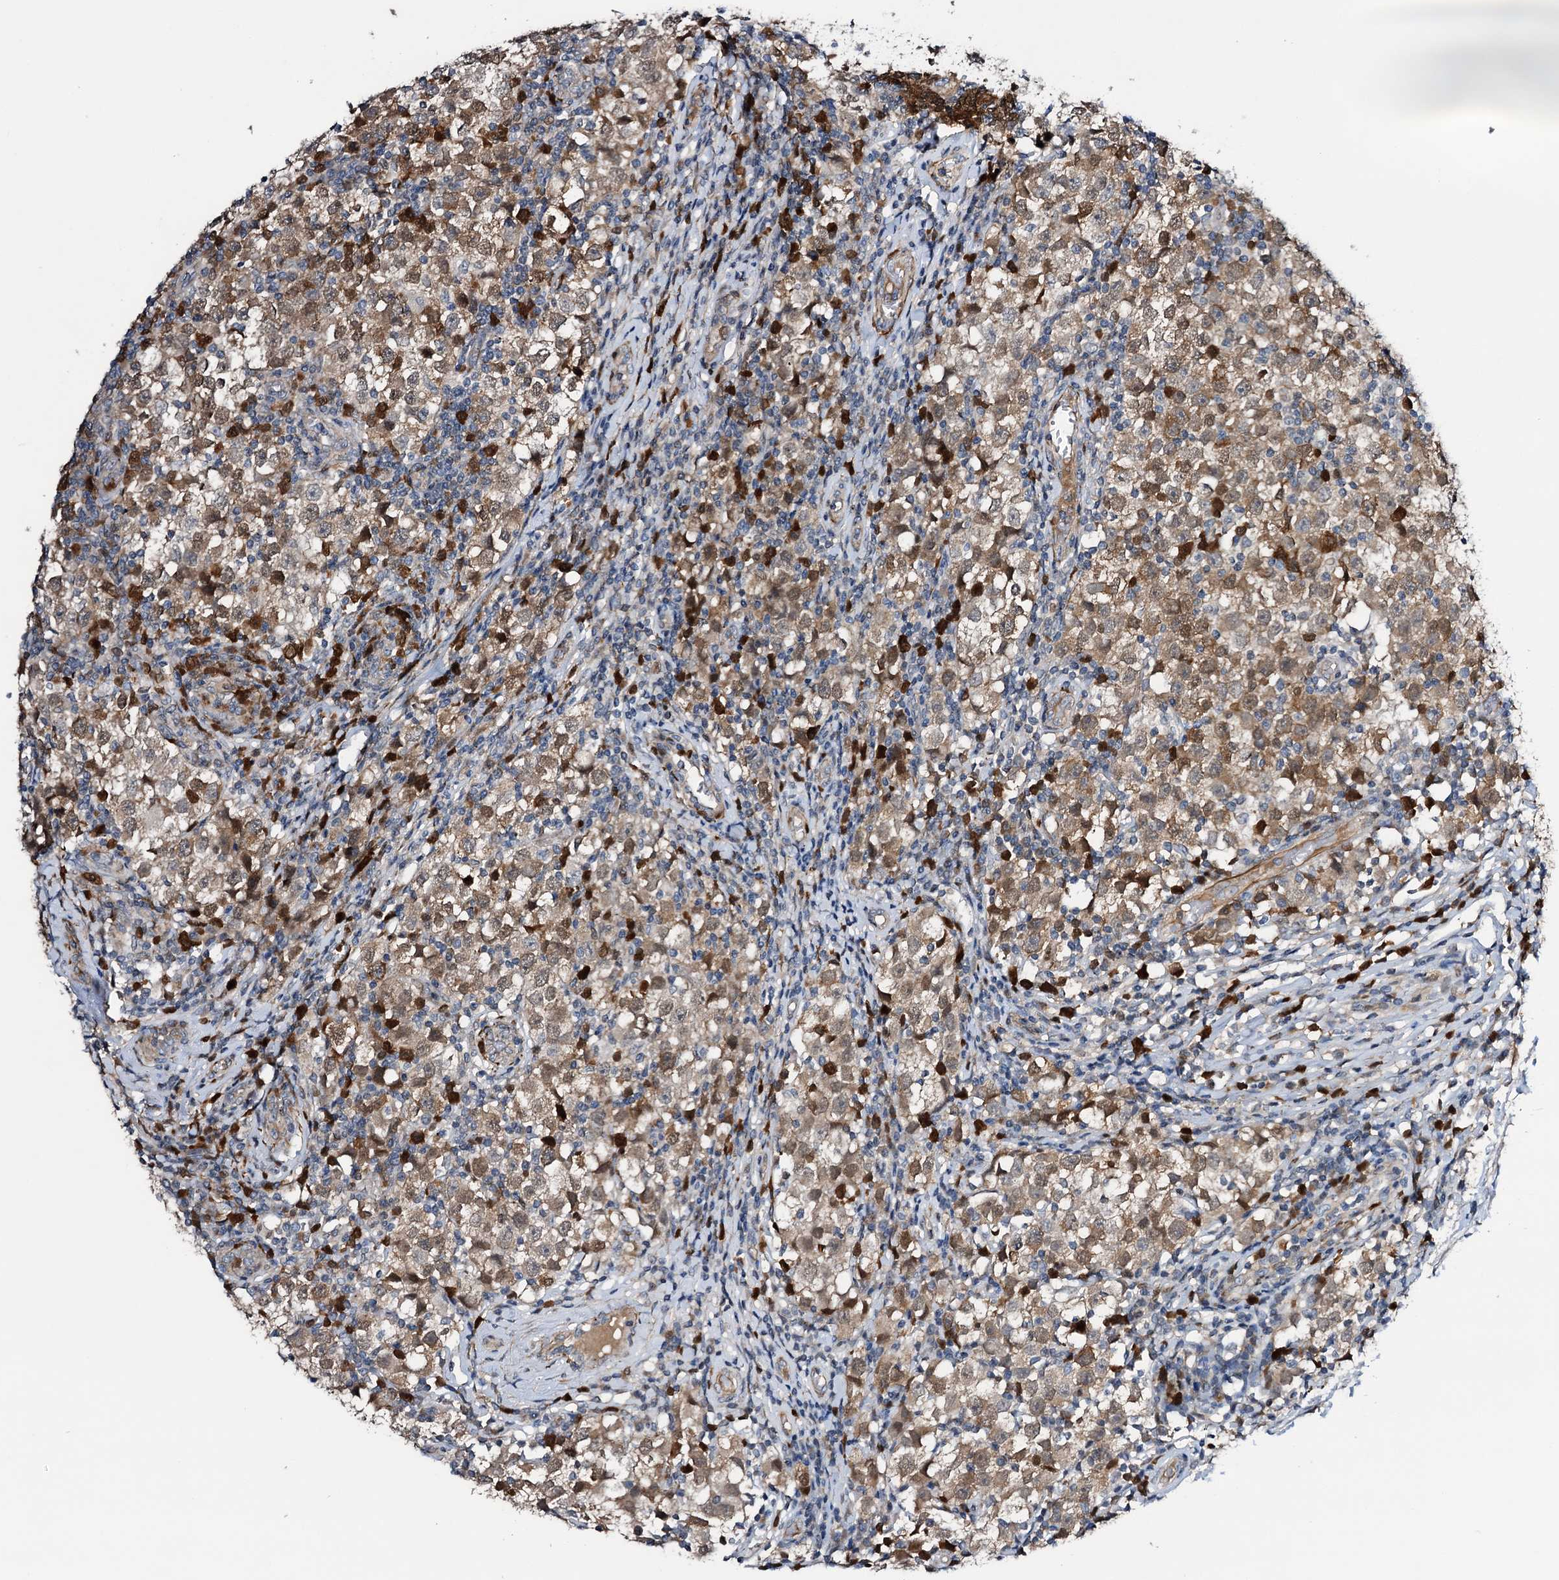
{"staining": {"intensity": "moderate", "quantity": ">75%", "location": "cytoplasmic/membranous"}, "tissue": "testis cancer", "cell_type": "Tumor cells", "image_type": "cancer", "snomed": [{"axis": "morphology", "description": "Seminoma, NOS"}, {"axis": "topography", "description": "Testis"}], "caption": "Immunohistochemistry image of testis cancer (seminoma) stained for a protein (brown), which displays medium levels of moderate cytoplasmic/membranous staining in about >75% of tumor cells.", "gene": "NCAPD2", "patient": {"sex": "male", "age": 65}}